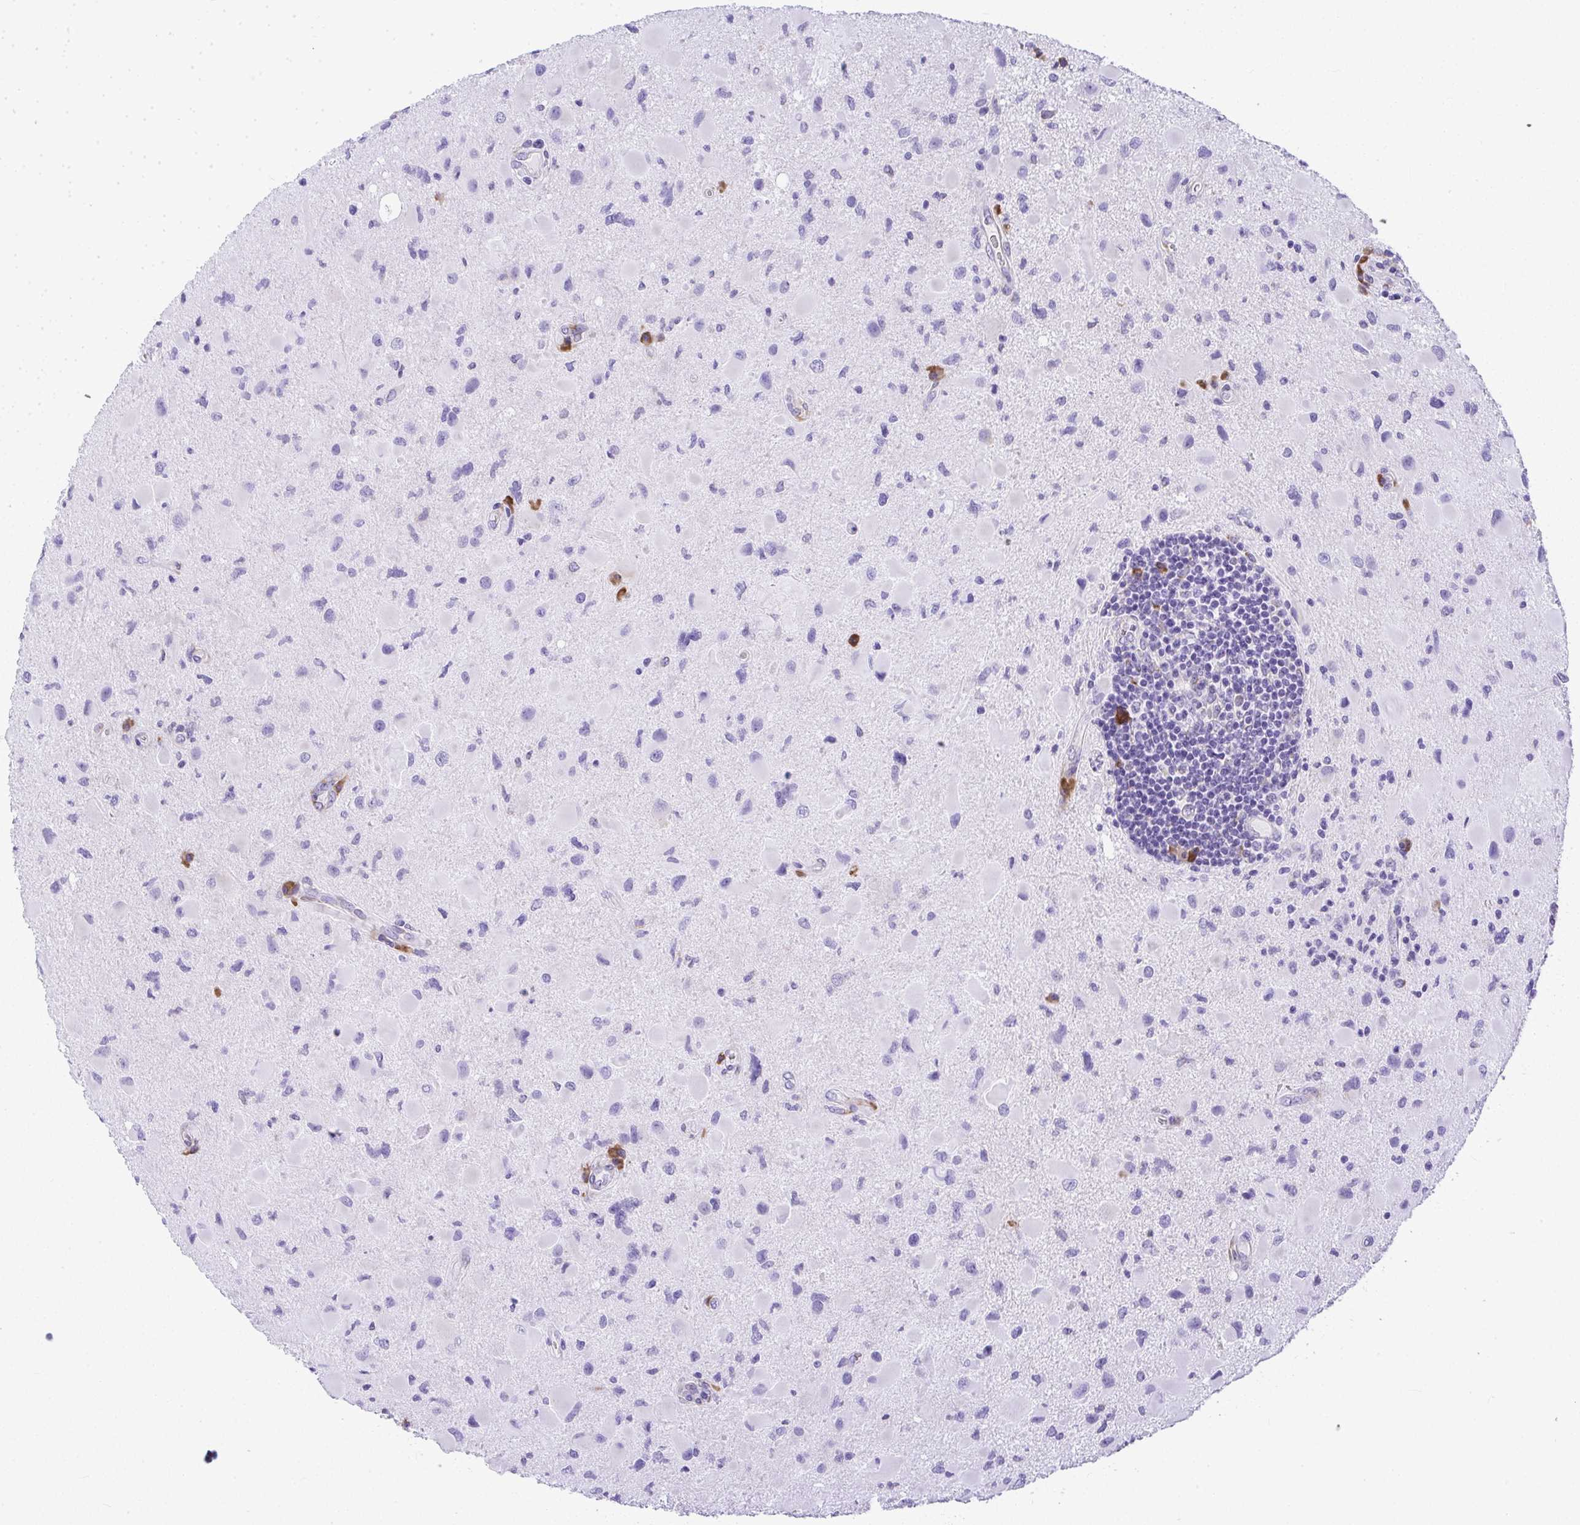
{"staining": {"intensity": "negative", "quantity": "none", "location": "none"}, "tissue": "glioma", "cell_type": "Tumor cells", "image_type": "cancer", "snomed": [{"axis": "morphology", "description": "Glioma, malignant, Low grade"}, {"axis": "topography", "description": "Brain"}], "caption": "A histopathology image of human malignant low-grade glioma is negative for staining in tumor cells.", "gene": "ADRA2C", "patient": {"sex": "female", "age": 32}}